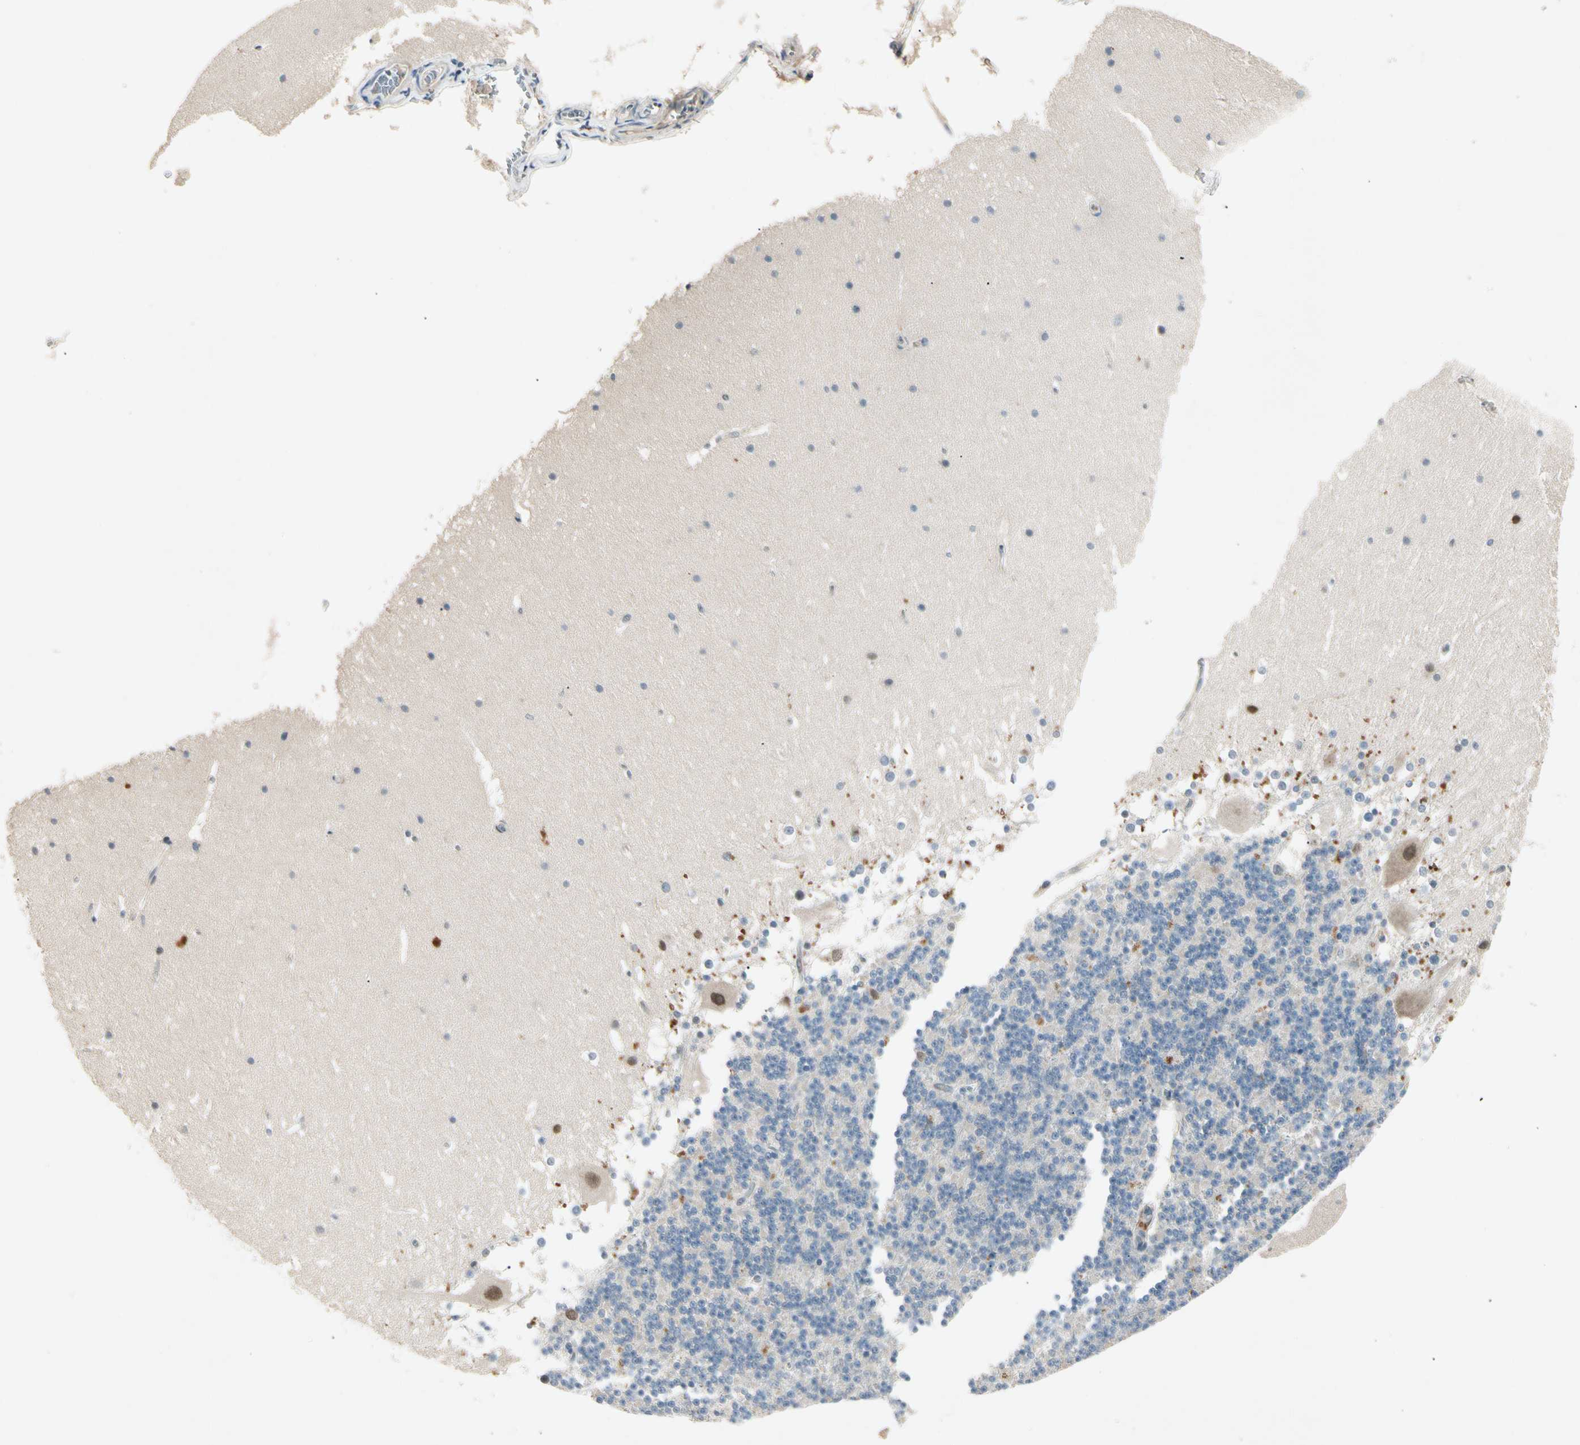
{"staining": {"intensity": "moderate", "quantity": "<25%", "location": "cytoplasmic/membranous"}, "tissue": "cerebellum", "cell_type": "Cells in granular layer", "image_type": "normal", "snomed": [{"axis": "morphology", "description": "Normal tissue, NOS"}, {"axis": "topography", "description": "Cerebellum"}], "caption": "Normal cerebellum was stained to show a protein in brown. There is low levels of moderate cytoplasmic/membranous staining in about <25% of cells in granular layer.", "gene": "IL1R1", "patient": {"sex": "female", "age": 19}}